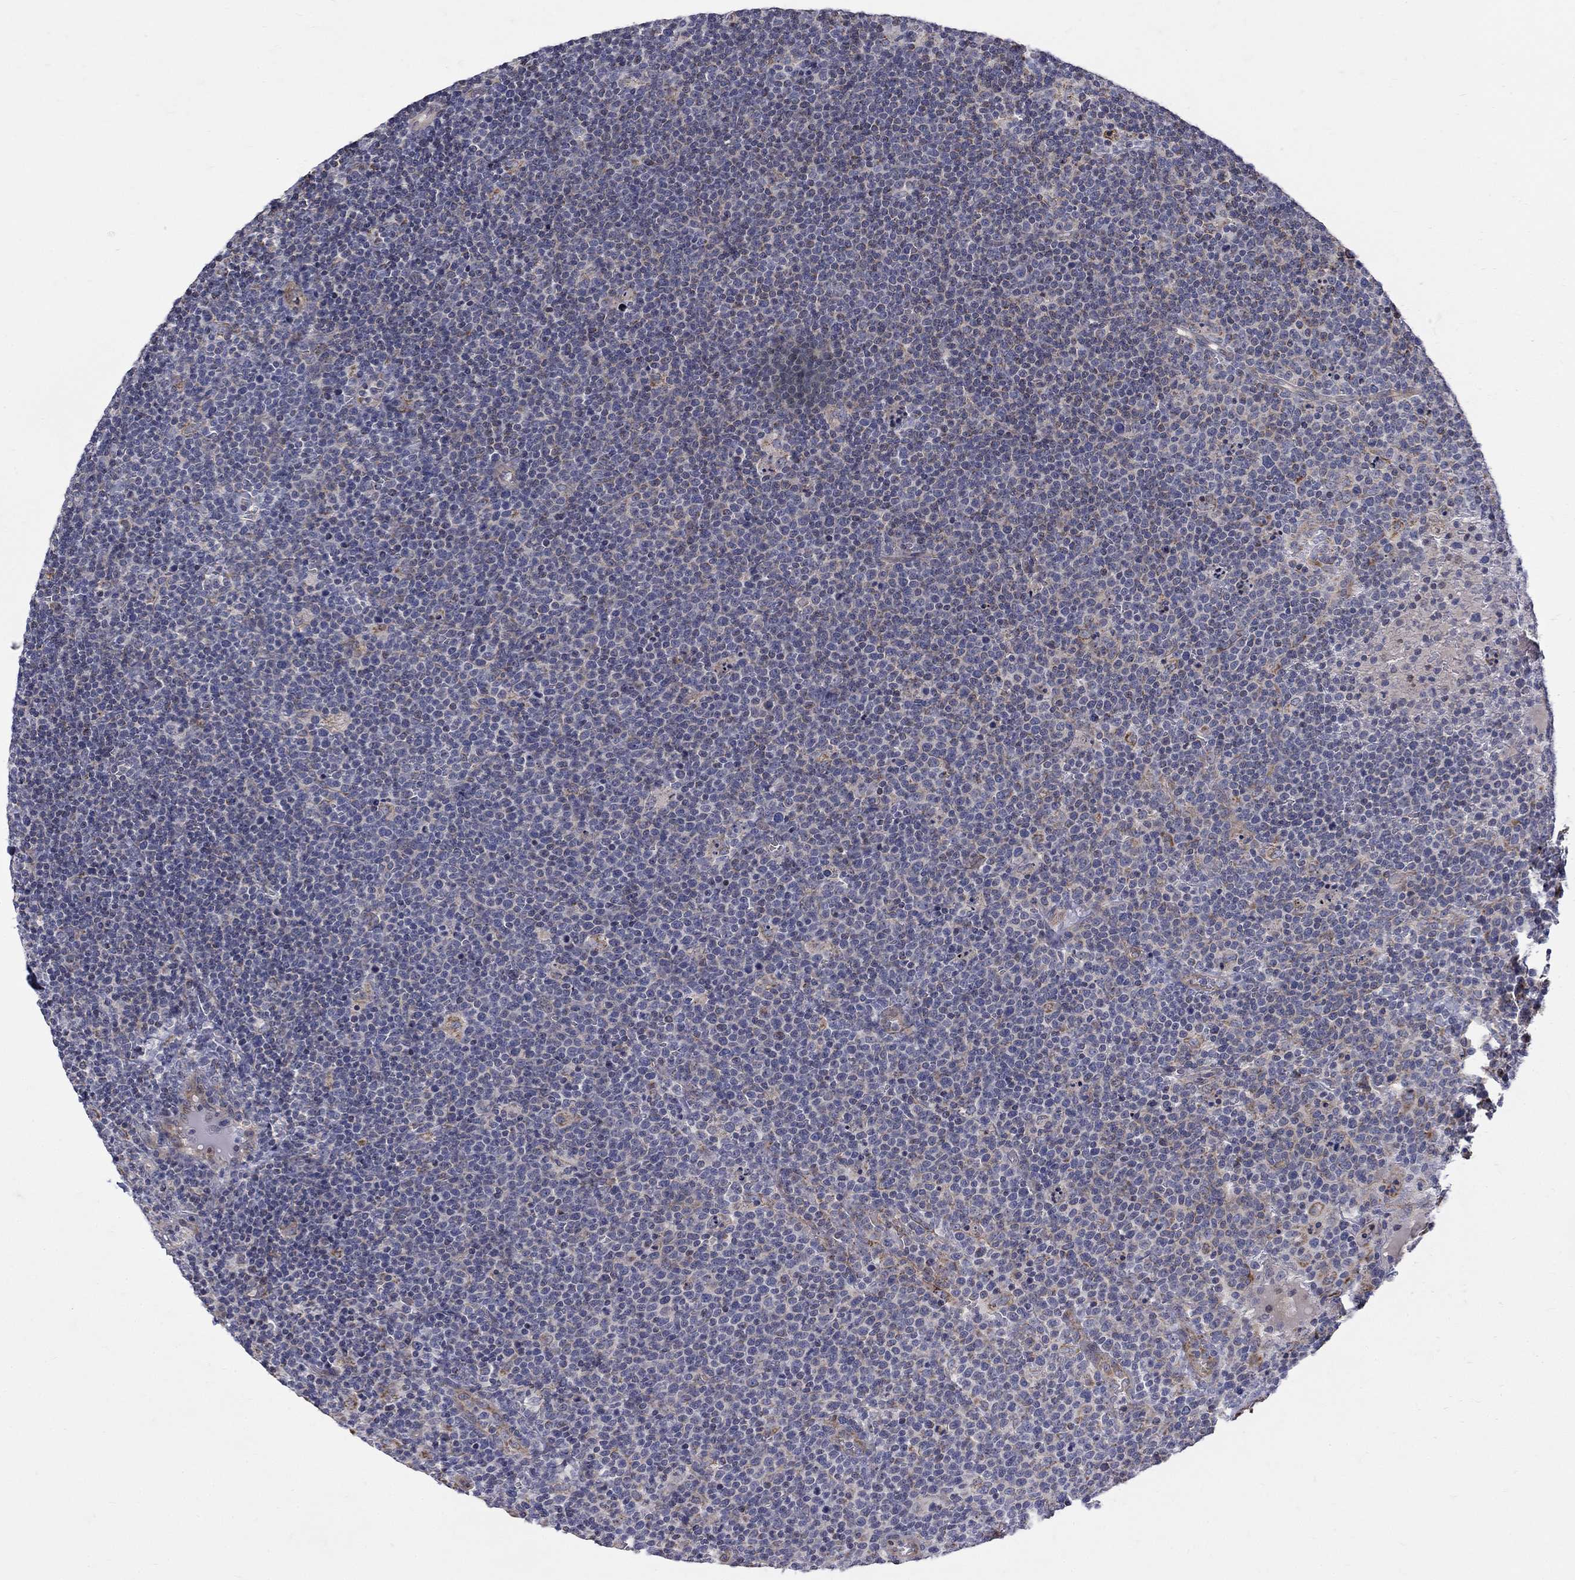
{"staining": {"intensity": "negative", "quantity": "none", "location": "none"}, "tissue": "lymphoma", "cell_type": "Tumor cells", "image_type": "cancer", "snomed": [{"axis": "morphology", "description": "Malignant lymphoma, non-Hodgkin's type, High grade"}, {"axis": "topography", "description": "Lymph node"}], "caption": "The immunohistochemistry (IHC) micrograph has no significant staining in tumor cells of lymphoma tissue.", "gene": "SH2B1", "patient": {"sex": "male", "age": 61}}